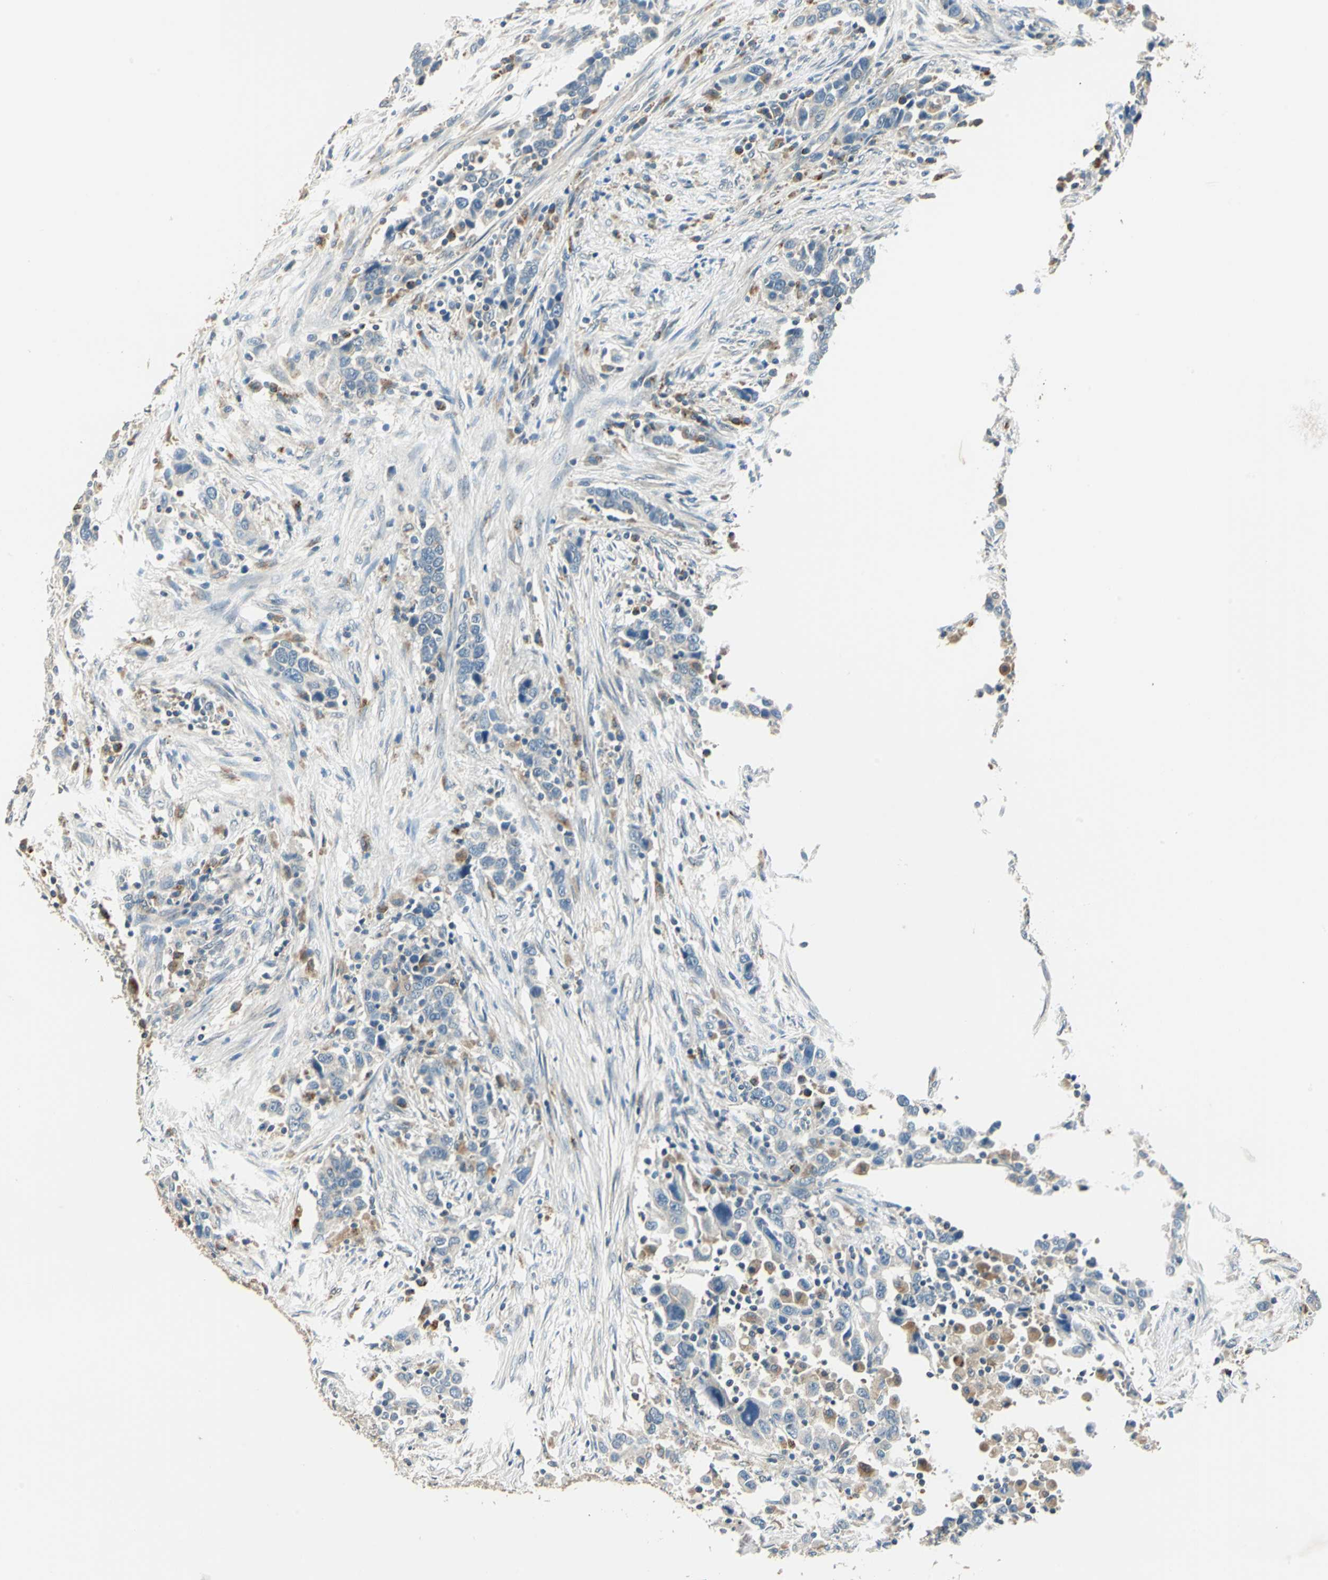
{"staining": {"intensity": "weak", "quantity": "<25%", "location": "cytoplasmic/membranous"}, "tissue": "urothelial cancer", "cell_type": "Tumor cells", "image_type": "cancer", "snomed": [{"axis": "morphology", "description": "Urothelial carcinoma, High grade"}, {"axis": "topography", "description": "Urinary bladder"}], "caption": "An immunohistochemistry (IHC) image of high-grade urothelial carcinoma is shown. There is no staining in tumor cells of high-grade urothelial carcinoma.", "gene": "NIT1", "patient": {"sex": "male", "age": 61}}